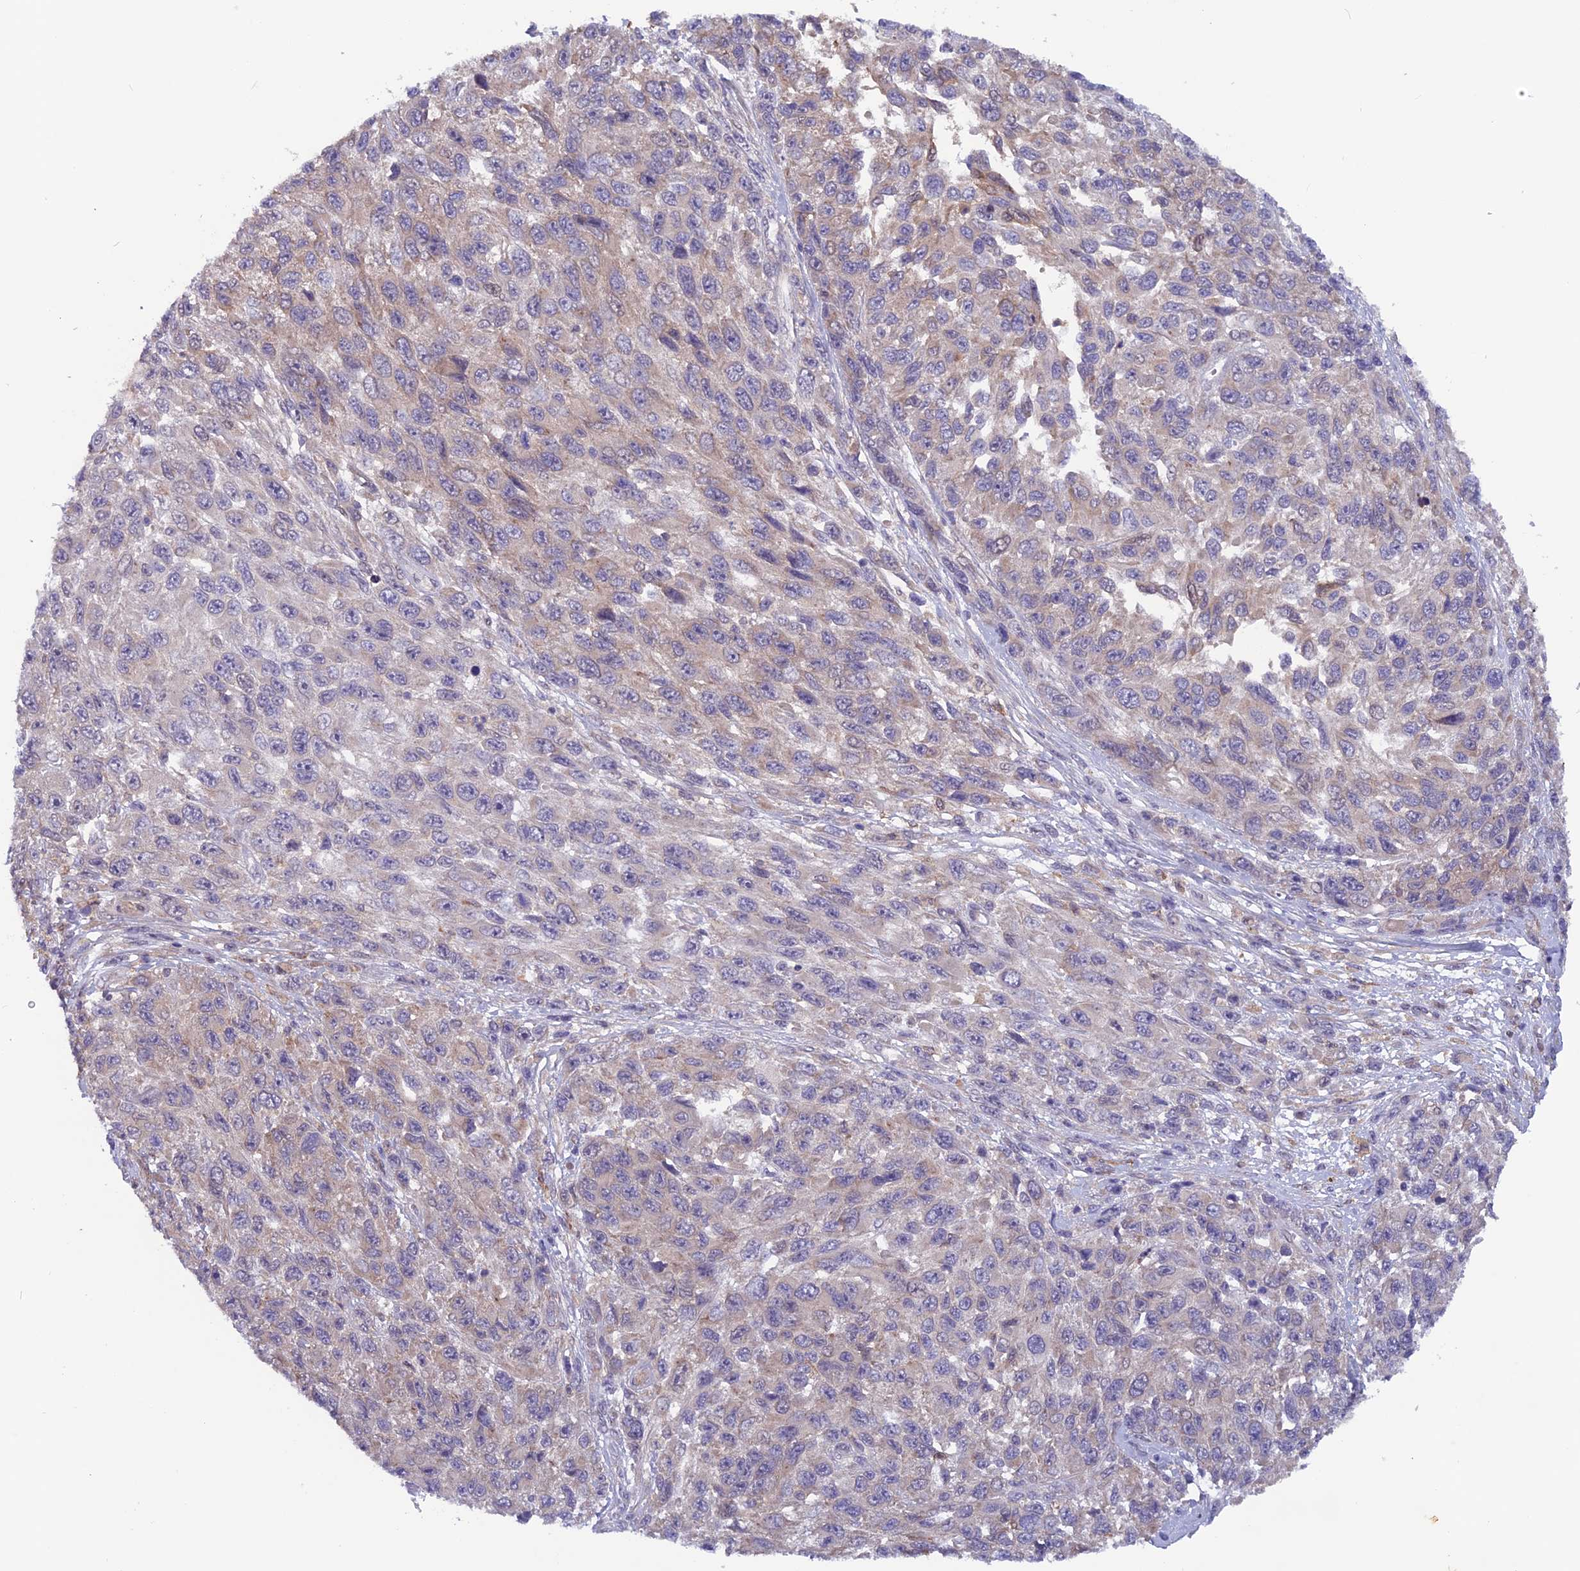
{"staining": {"intensity": "negative", "quantity": "none", "location": "none"}, "tissue": "melanoma", "cell_type": "Tumor cells", "image_type": "cancer", "snomed": [{"axis": "morphology", "description": "Normal tissue, NOS"}, {"axis": "morphology", "description": "Malignant melanoma, NOS"}, {"axis": "topography", "description": "Skin"}], "caption": "DAB (3,3'-diaminobenzidine) immunohistochemical staining of malignant melanoma reveals no significant staining in tumor cells.", "gene": "MAST2", "patient": {"sex": "female", "age": 96}}